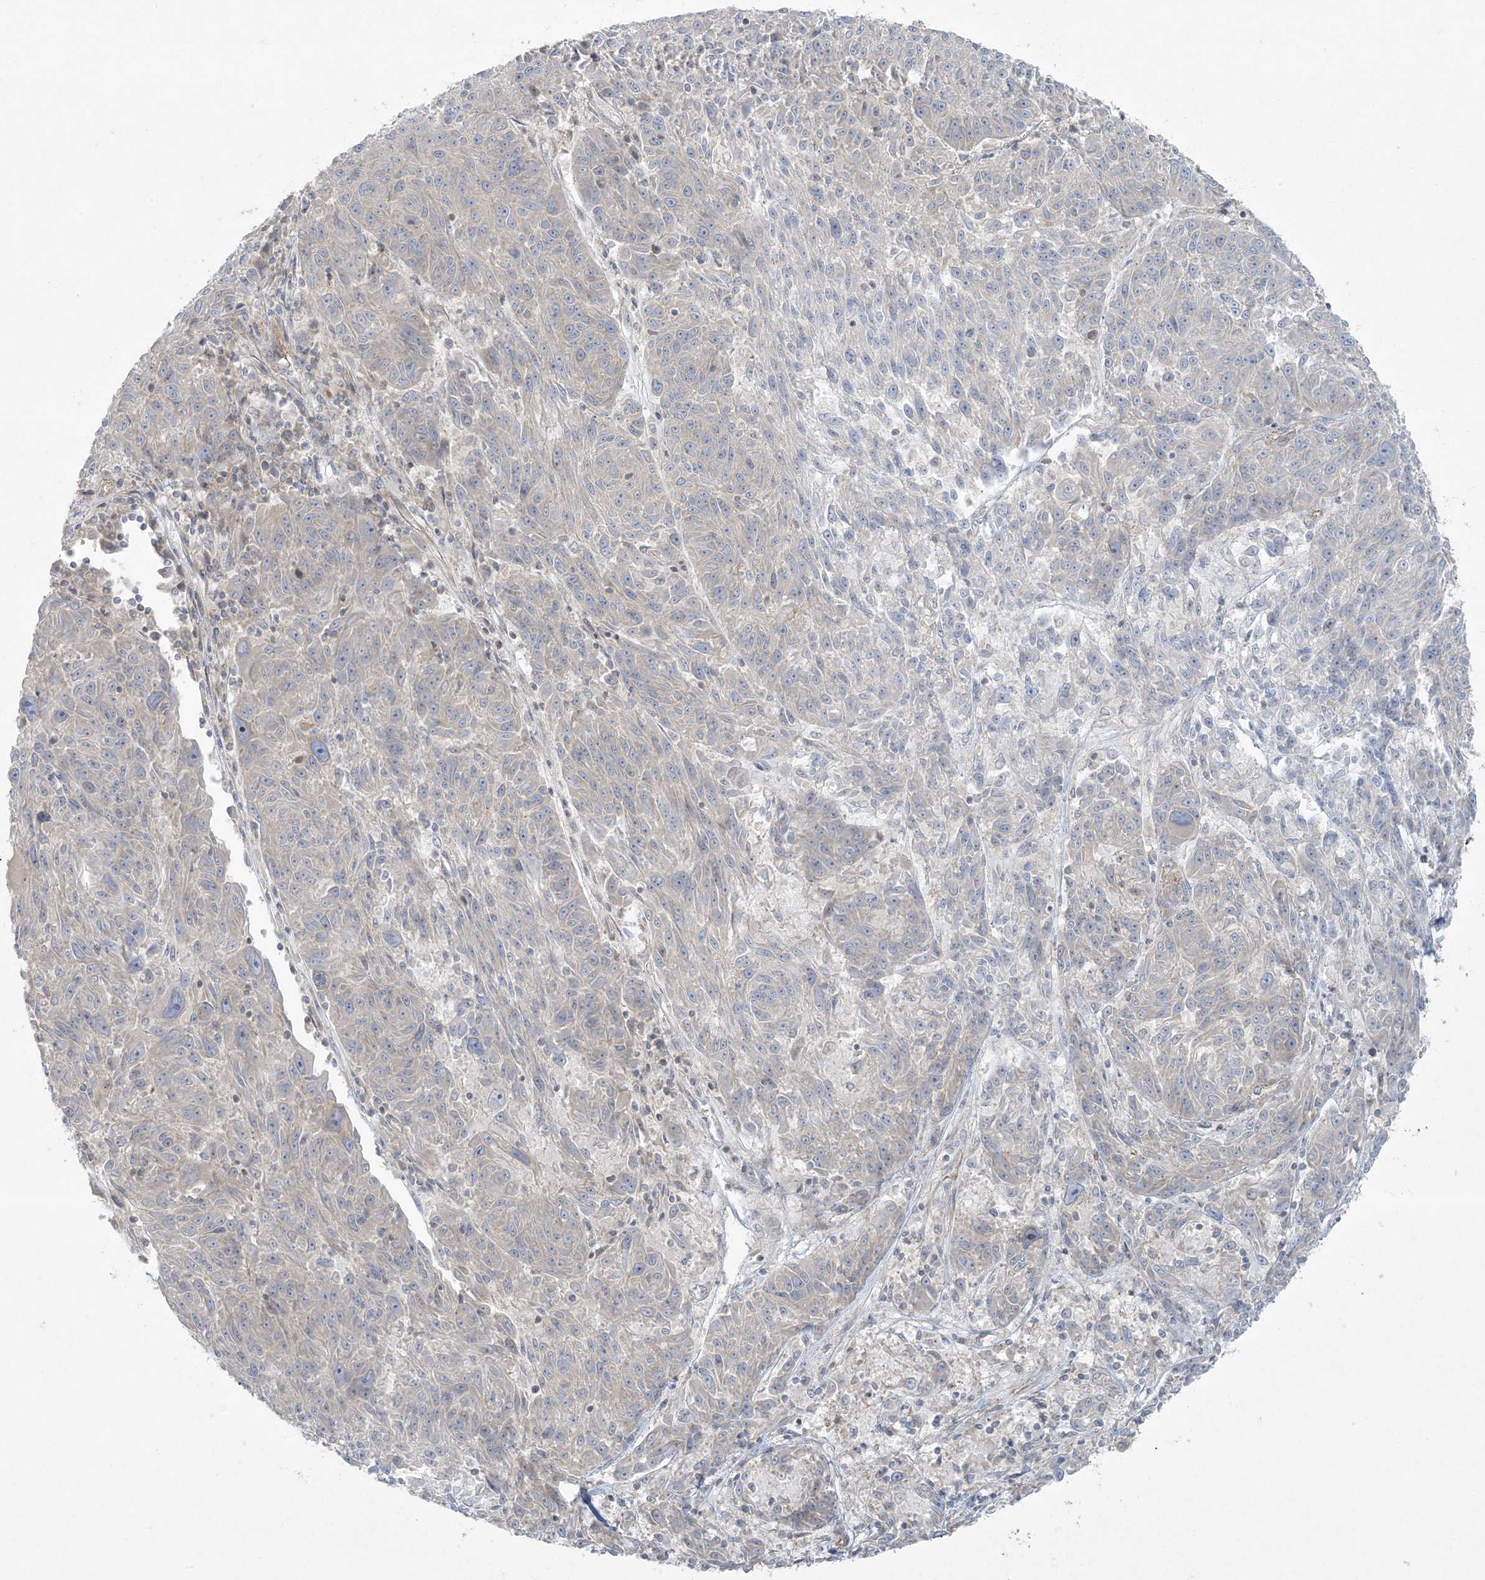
{"staining": {"intensity": "negative", "quantity": "none", "location": "none"}, "tissue": "melanoma", "cell_type": "Tumor cells", "image_type": "cancer", "snomed": [{"axis": "morphology", "description": "Malignant melanoma, NOS"}, {"axis": "topography", "description": "Skin"}], "caption": "This photomicrograph is of melanoma stained with IHC to label a protein in brown with the nuclei are counter-stained blue. There is no positivity in tumor cells. The staining is performed using DAB brown chromogen with nuclei counter-stained in using hematoxylin.", "gene": "PIK3R4", "patient": {"sex": "male", "age": 53}}